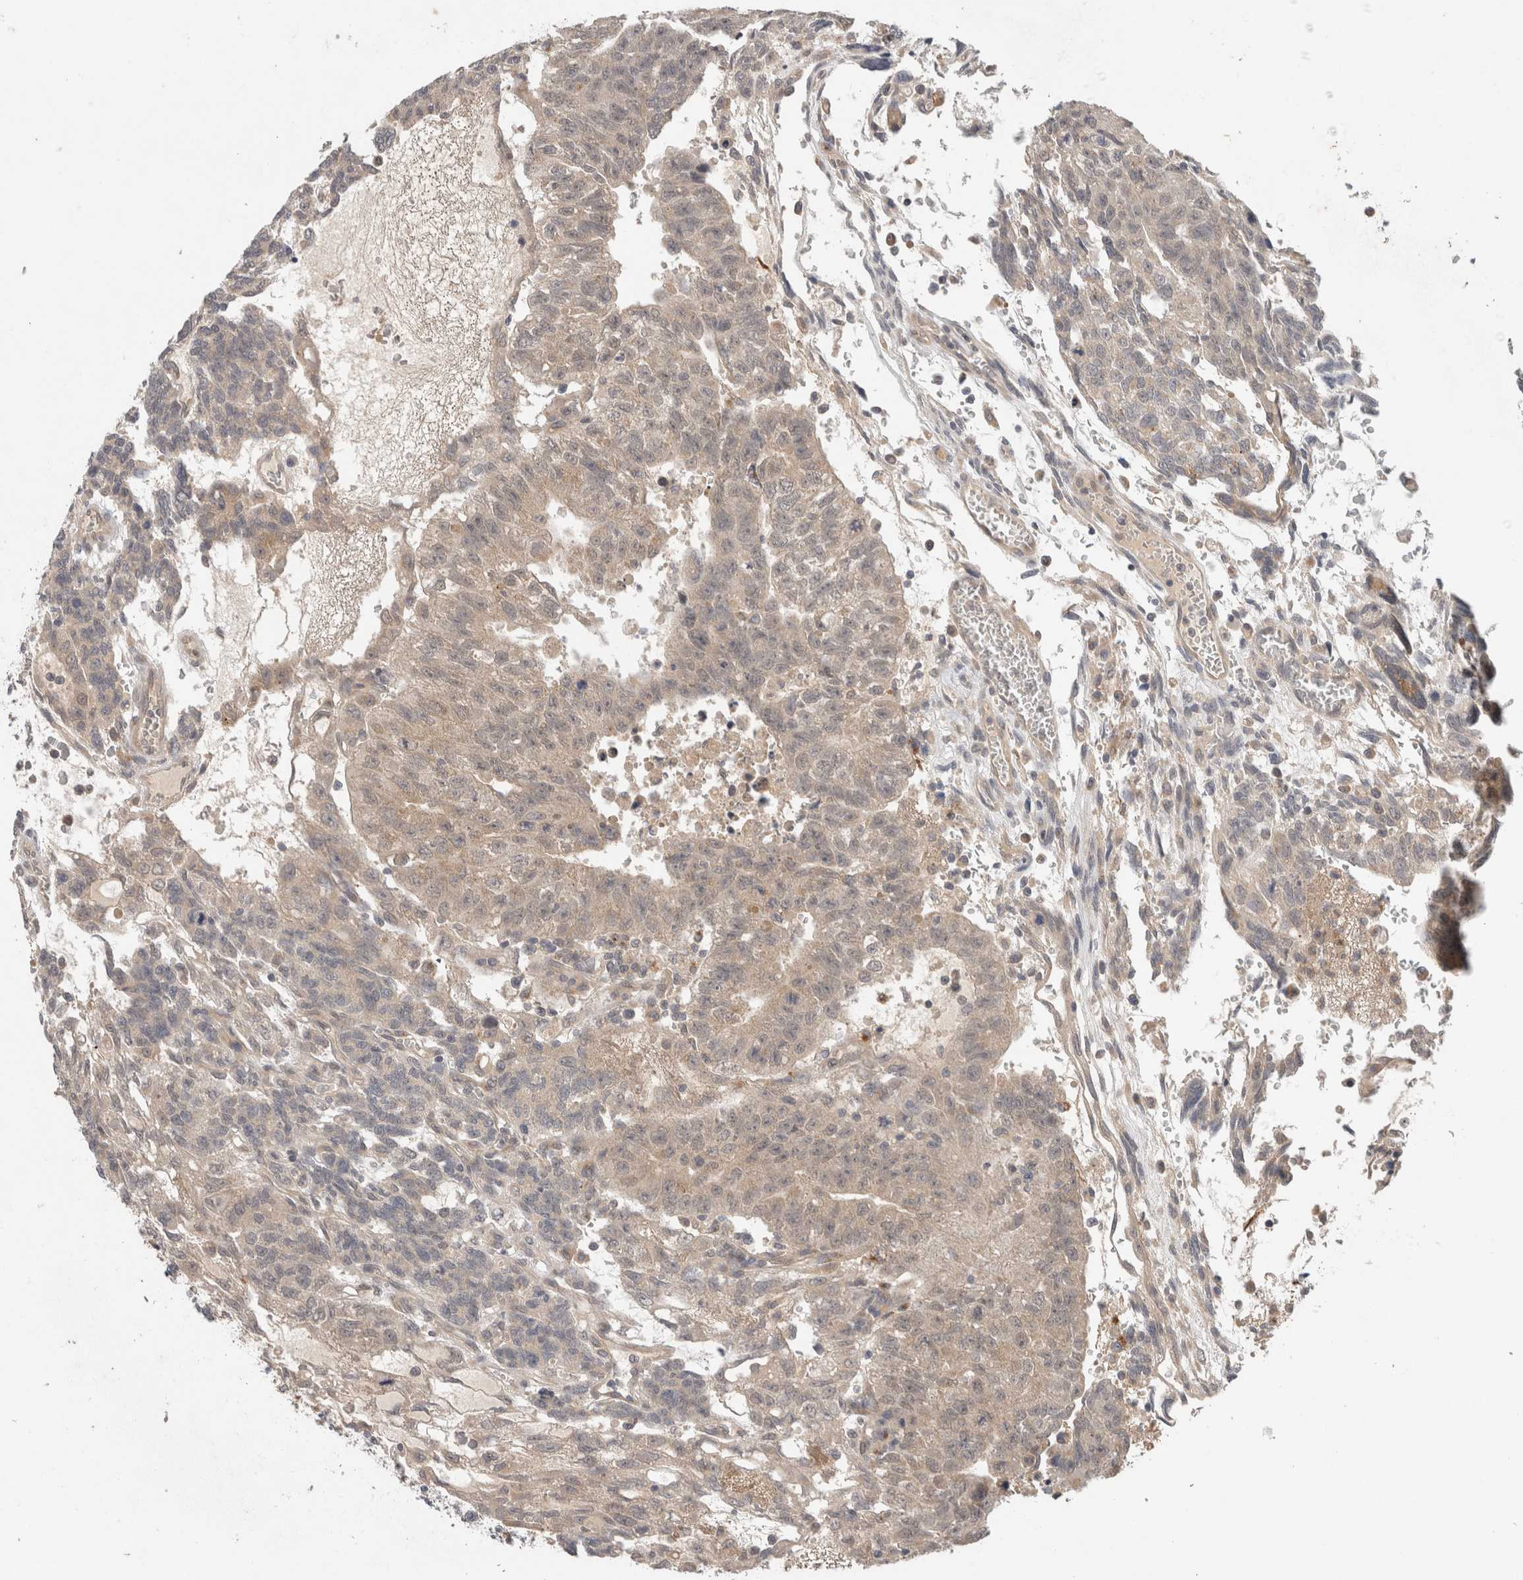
{"staining": {"intensity": "weak", "quantity": "25%-75%", "location": "cytoplasmic/membranous"}, "tissue": "testis cancer", "cell_type": "Tumor cells", "image_type": "cancer", "snomed": [{"axis": "morphology", "description": "Seminoma, NOS"}, {"axis": "morphology", "description": "Carcinoma, Embryonal, NOS"}, {"axis": "topography", "description": "Testis"}], "caption": "Immunohistochemical staining of human testis cancer (seminoma) displays weak cytoplasmic/membranous protein staining in about 25%-75% of tumor cells. Using DAB (3,3'-diaminobenzidine) (brown) and hematoxylin (blue) stains, captured at high magnification using brightfield microscopy.", "gene": "SGK1", "patient": {"sex": "male", "age": 52}}